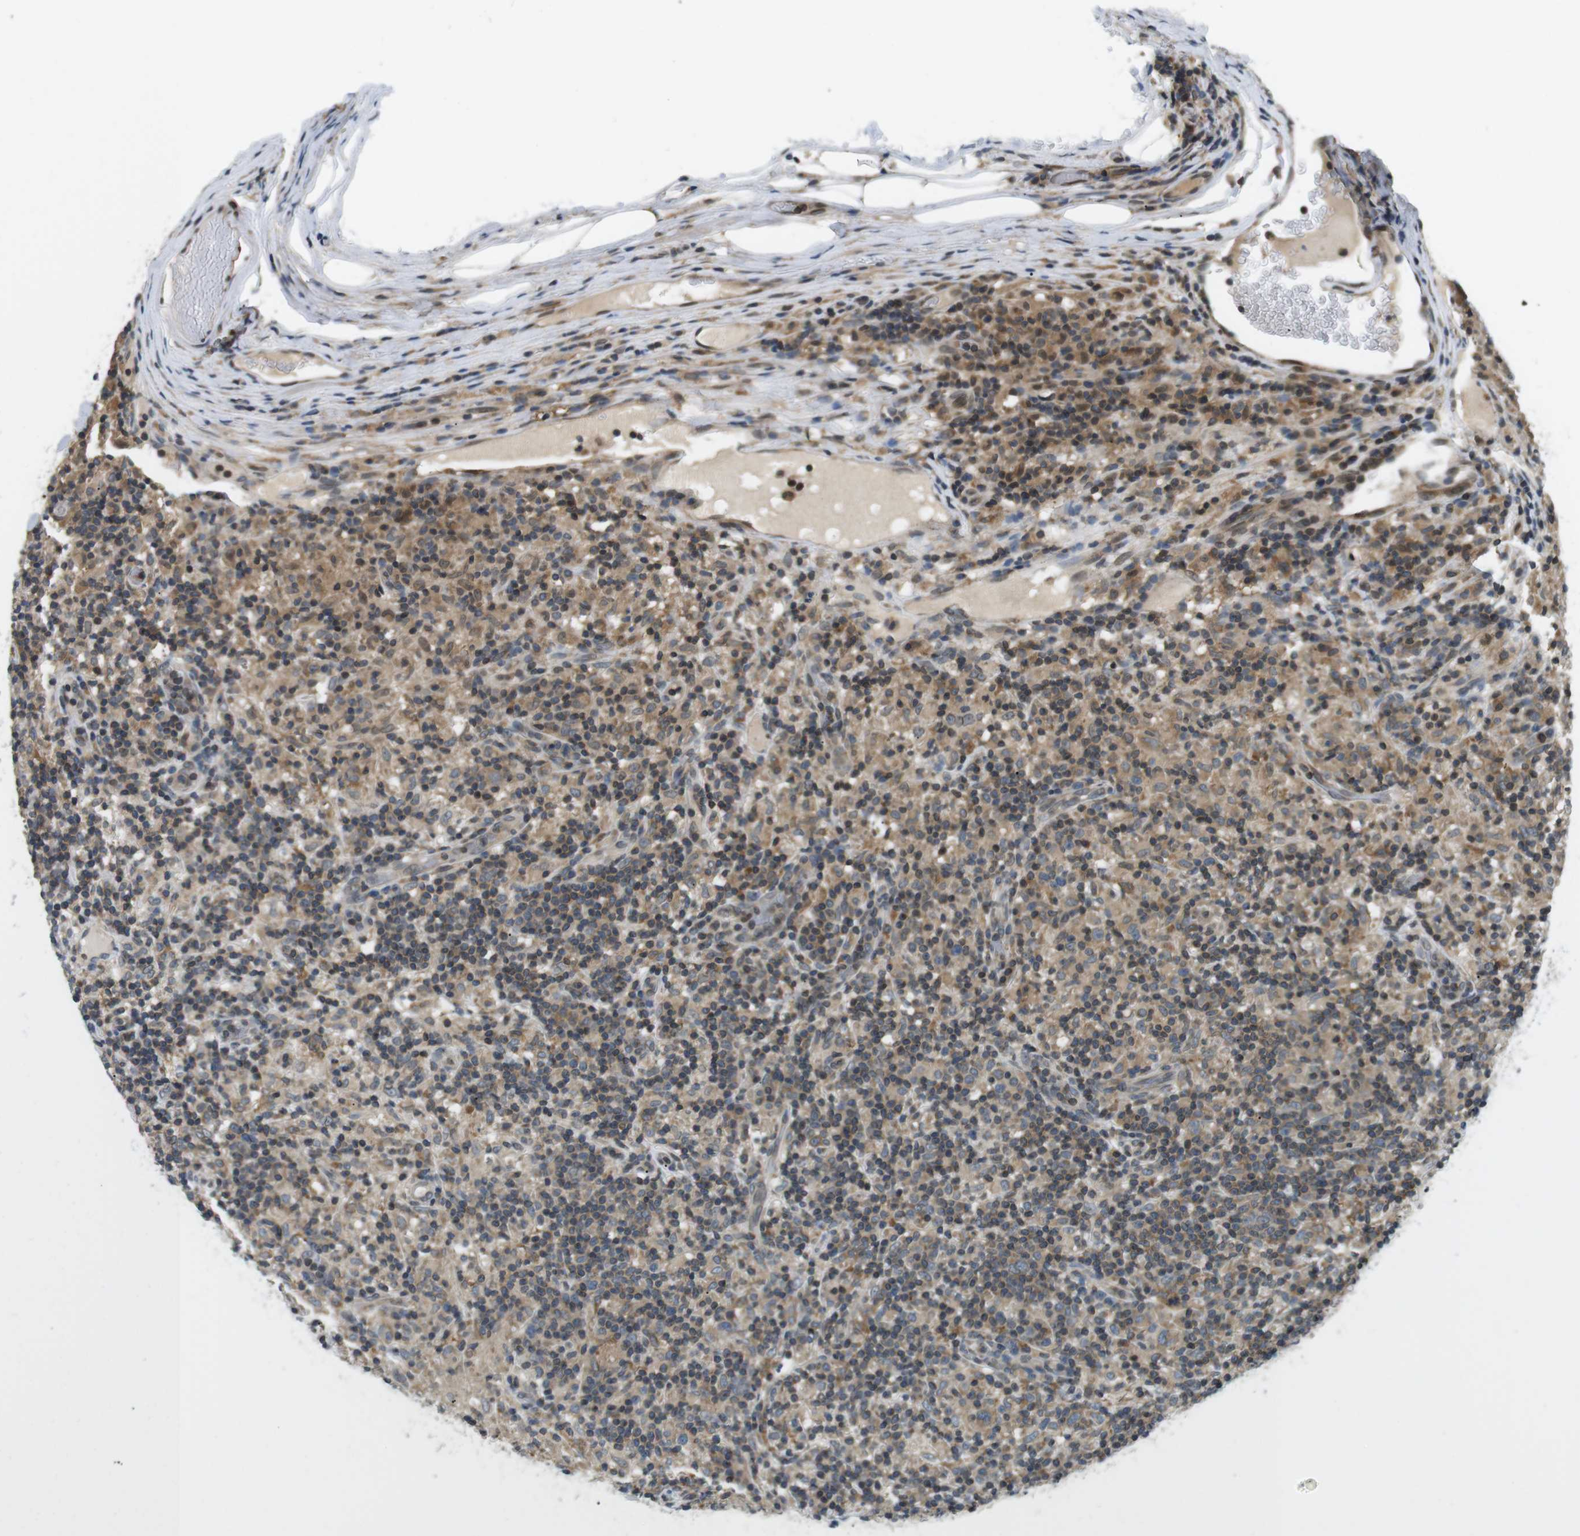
{"staining": {"intensity": "weak", "quantity": "25%-75%", "location": "cytoplasmic/membranous"}, "tissue": "lymphoma", "cell_type": "Tumor cells", "image_type": "cancer", "snomed": [{"axis": "morphology", "description": "Hodgkin's disease, NOS"}, {"axis": "topography", "description": "Lymph node"}], "caption": "Human lymphoma stained with a brown dye exhibits weak cytoplasmic/membranous positive staining in about 25%-75% of tumor cells.", "gene": "TMX4", "patient": {"sex": "male", "age": 70}}